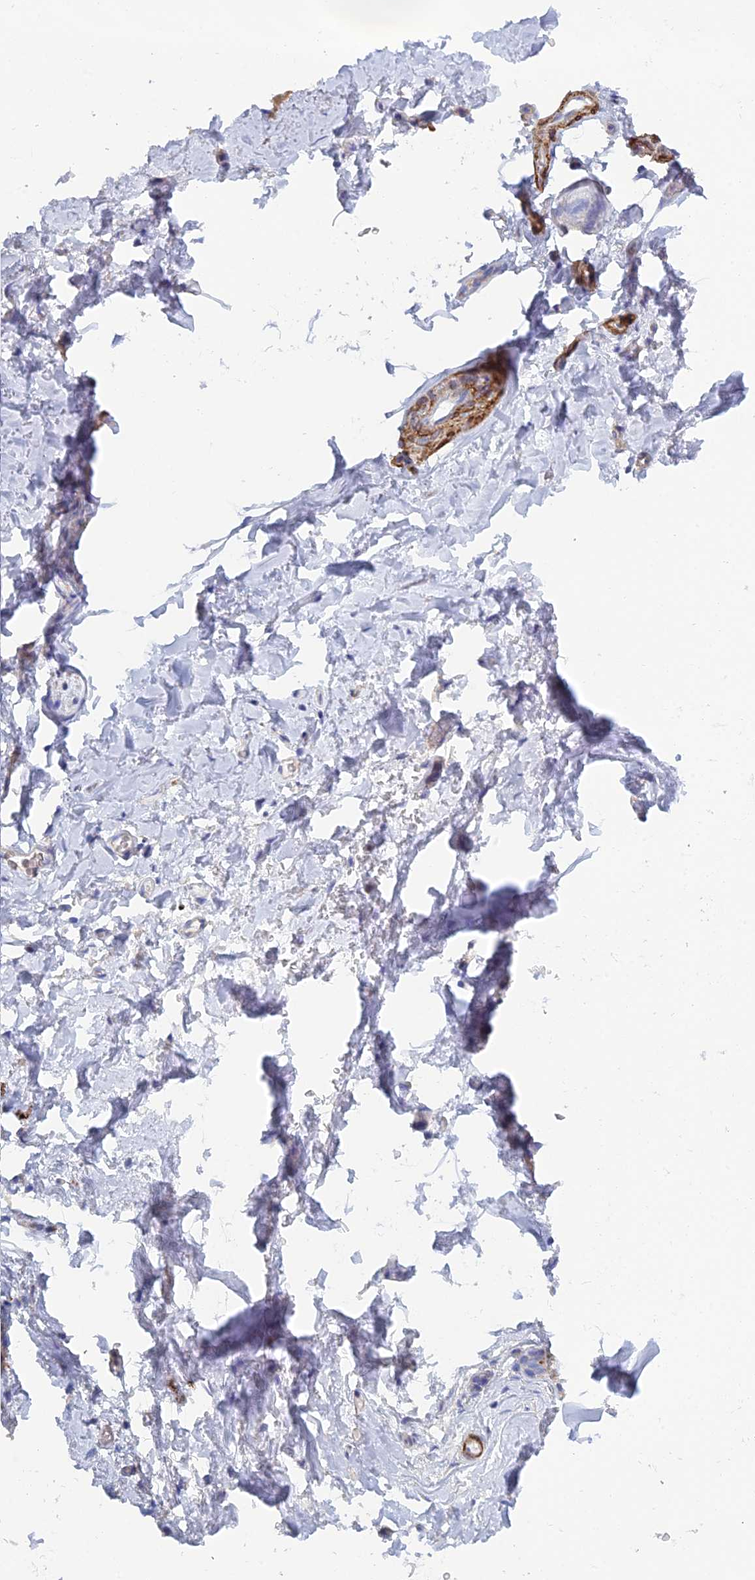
{"staining": {"intensity": "negative", "quantity": "none", "location": "none"}, "tissue": "adipose tissue", "cell_type": "Adipocytes", "image_type": "normal", "snomed": [{"axis": "morphology", "description": "Normal tissue, NOS"}, {"axis": "topography", "description": "Lymph node"}, {"axis": "topography", "description": "Bronchus"}], "caption": "The micrograph displays no staining of adipocytes in normal adipose tissue.", "gene": "PCDHA8", "patient": {"sex": "male", "age": 63}}